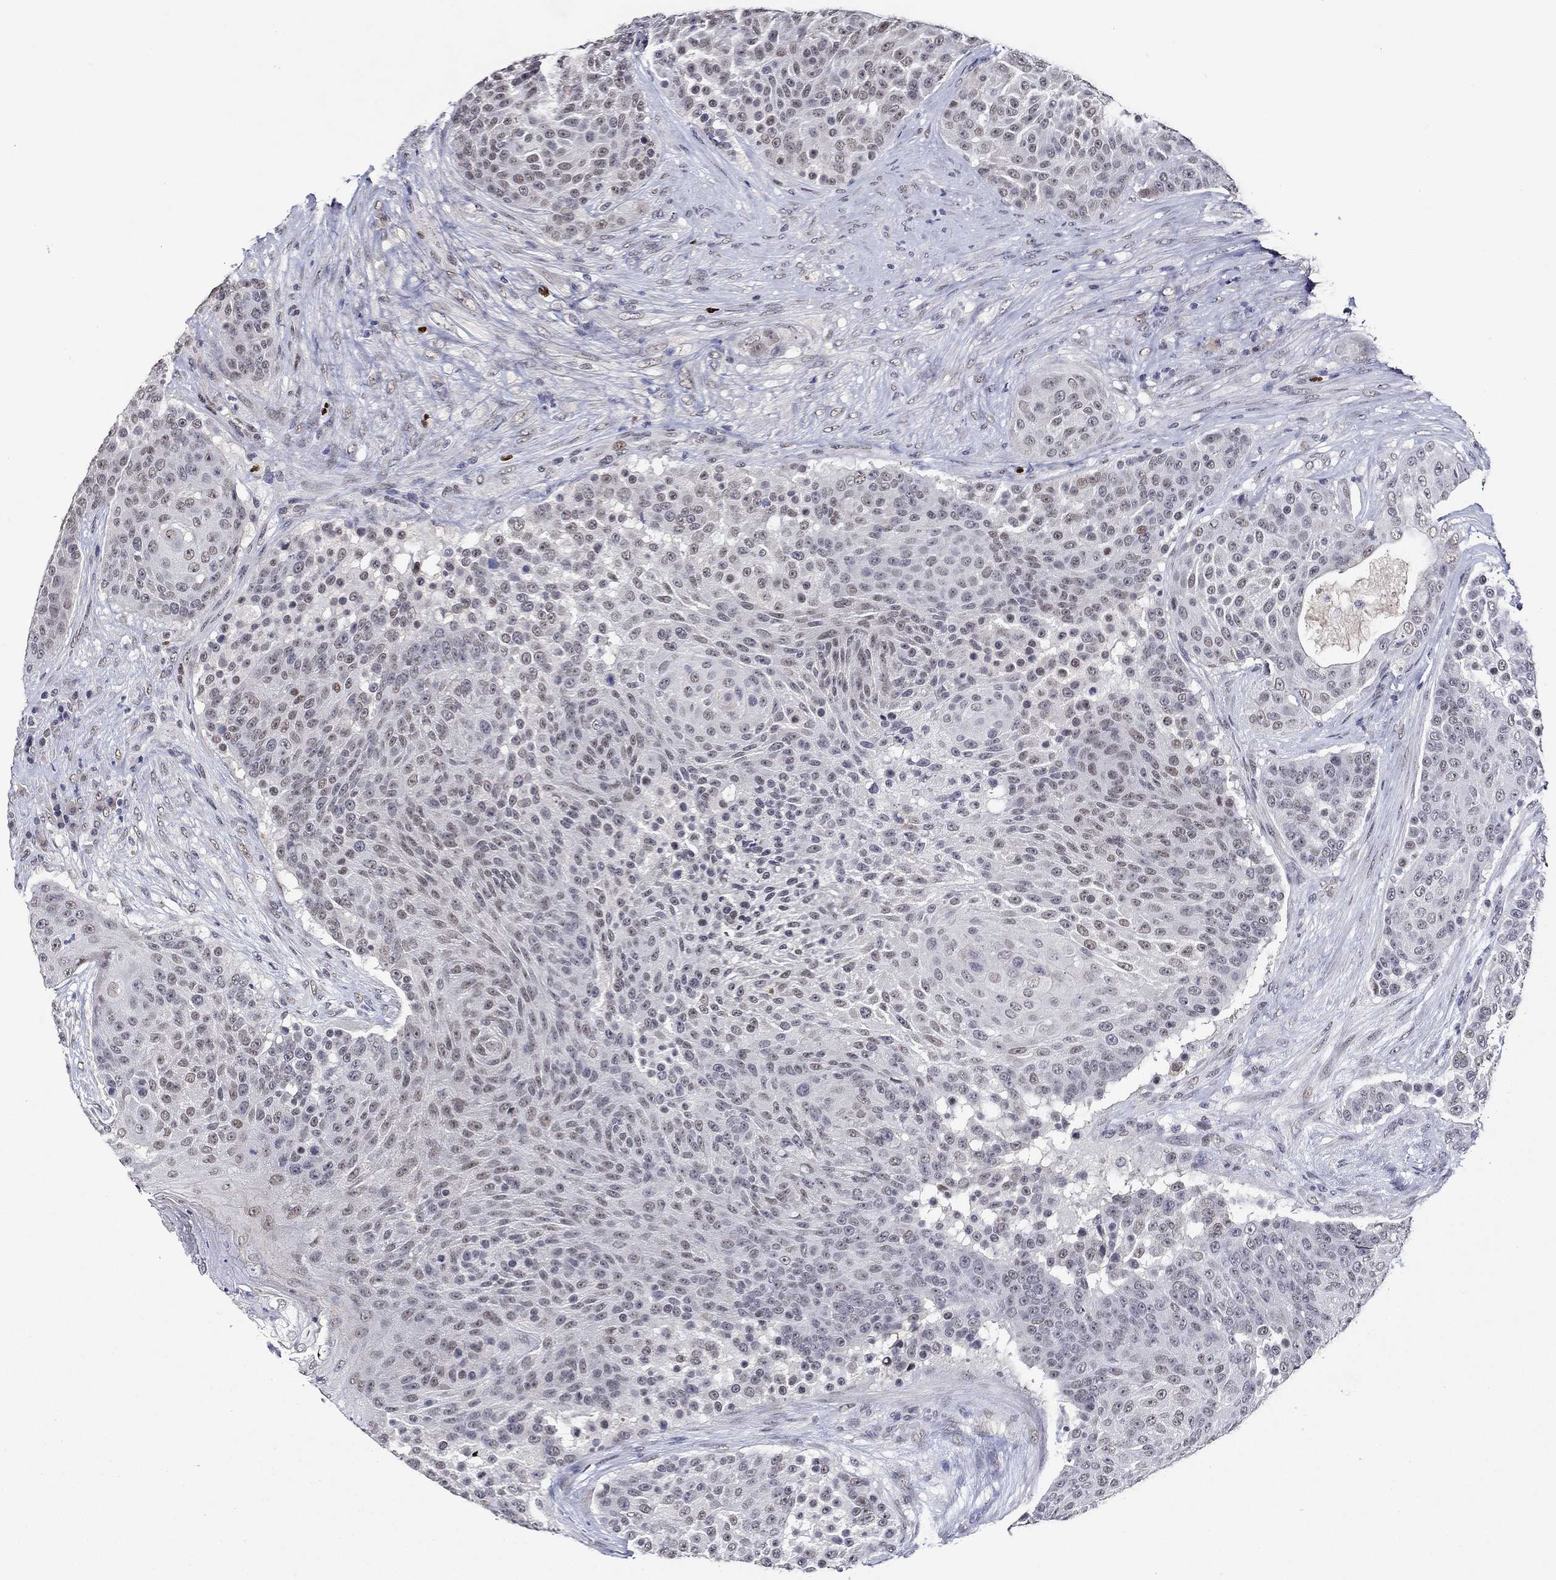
{"staining": {"intensity": "negative", "quantity": "none", "location": "none"}, "tissue": "urothelial cancer", "cell_type": "Tumor cells", "image_type": "cancer", "snomed": [{"axis": "morphology", "description": "Urothelial carcinoma, High grade"}, {"axis": "topography", "description": "Urinary bladder"}], "caption": "Immunohistochemistry of human urothelial cancer shows no expression in tumor cells.", "gene": "GATA2", "patient": {"sex": "female", "age": 63}}